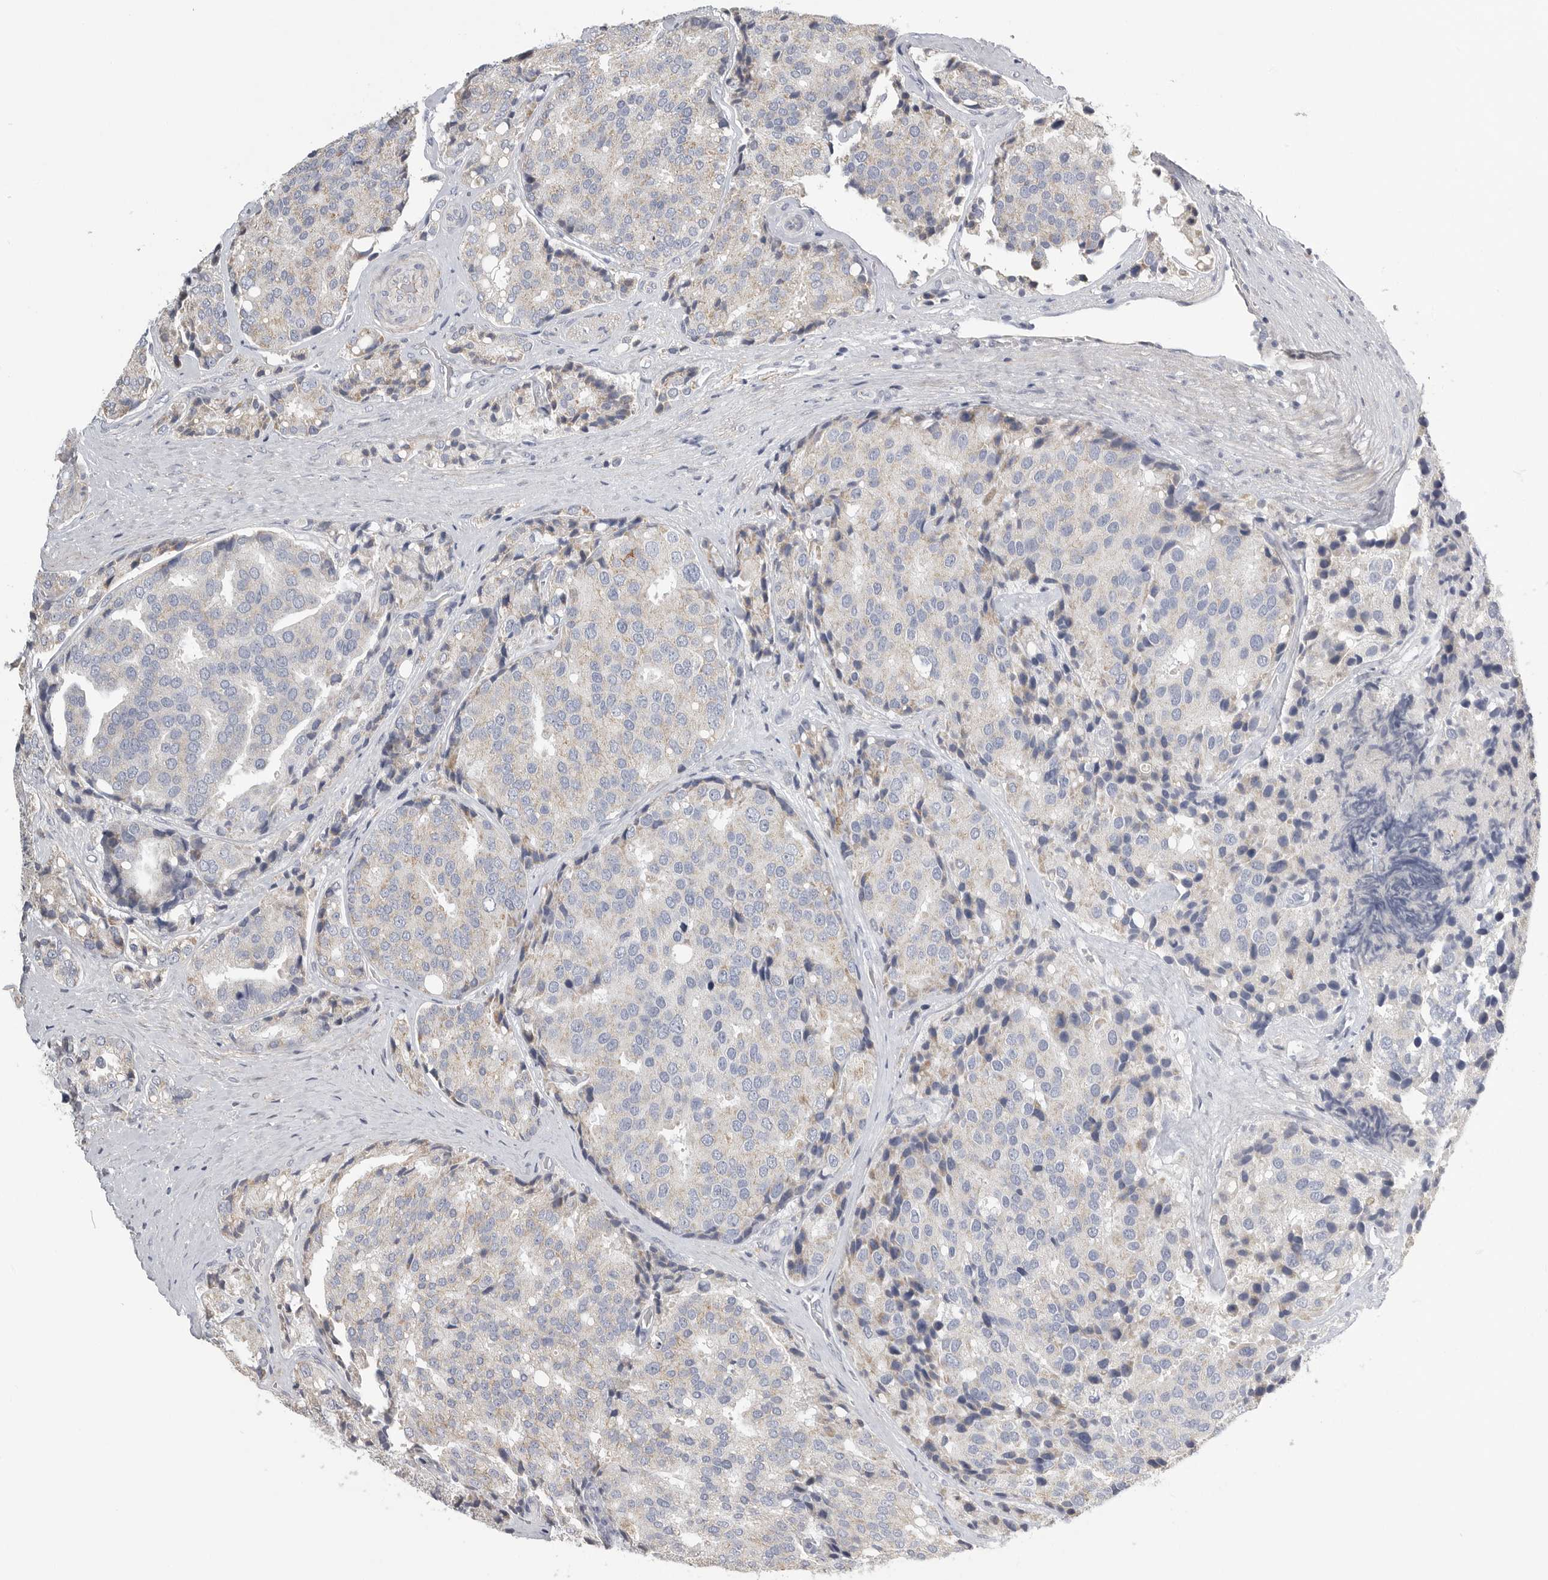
{"staining": {"intensity": "weak", "quantity": "<25%", "location": "cytoplasmic/membranous"}, "tissue": "prostate cancer", "cell_type": "Tumor cells", "image_type": "cancer", "snomed": [{"axis": "morphology", "description": "Adenocarcinoma, High grade"}, {"axis": "topography", "description": "Prostate"}], "caption": "Tumor cells are negative for brown protein staining in prostate cancer.", "gene": "SDC3", "patient": {"sex": "male", "age": 50}}